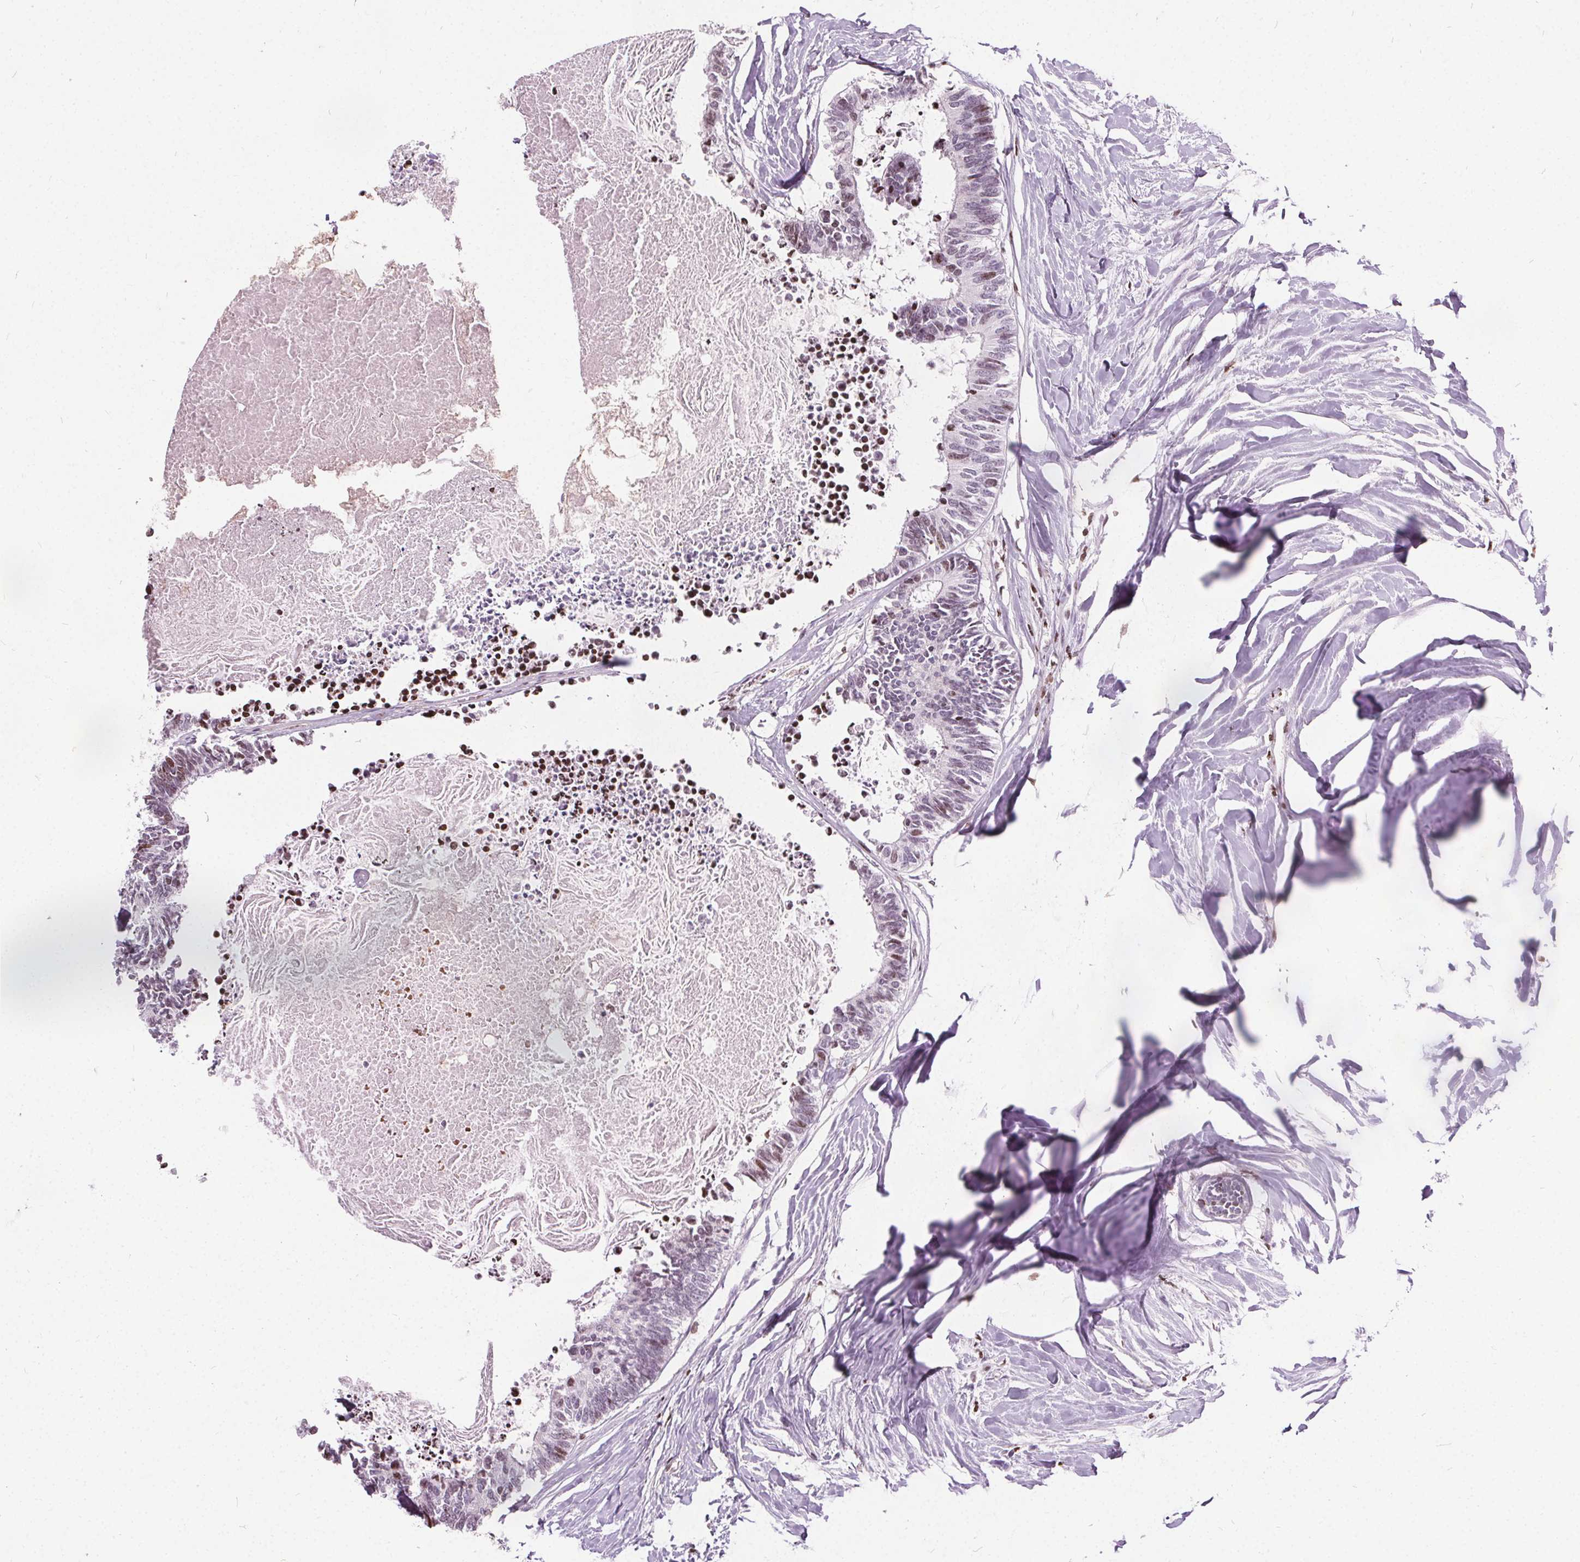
{"staining": {"intensity": "weak", "quantity": "<25%", "location": "nuclear"}, "tissue": "colorectal cancer", "cell_type": "Tumor cells", "image_type": "cancer", "snomed": [{"axis": "morphology", "description": "Adenocarcinoma, NOS"}, {"axis": "topography", "description": "Colon"}, {"axis": "topography", "description": "Rectum"}], "caption": "This is an IHC micrograph of human colorectal adenocarcinoma. There is no expression in tumor cells.", "gene": "ISLR2", "patient": {"sex": "male", "age": 57}}